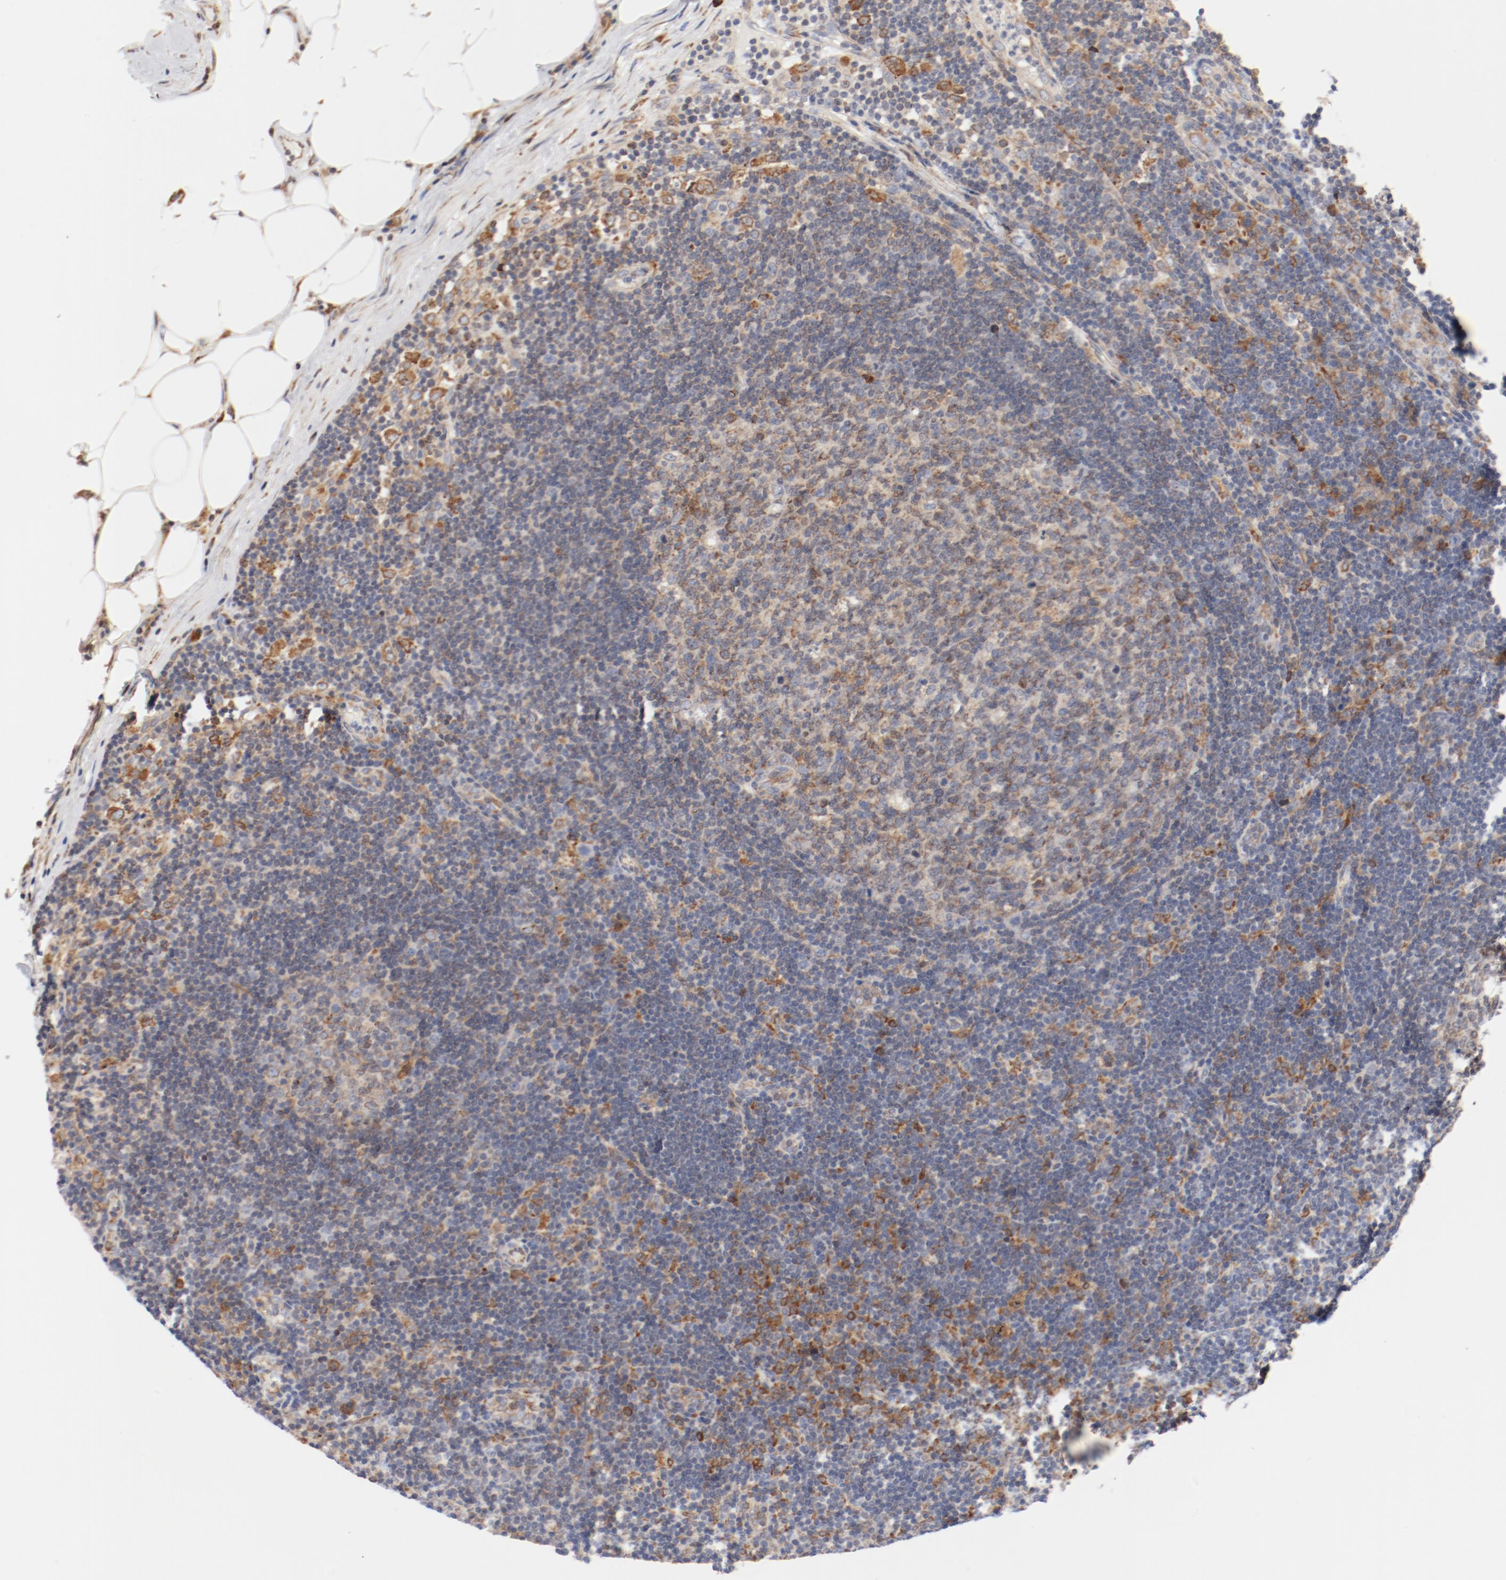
{"staining": {"intensity": "moderate", "quantity": "25%-75%", "location": "cytoplasmic/membranous"}, "tissue": "lymph node", "cell_type": "Germinal center cells", "image_type": "normal", "snomed": [{"axis": "morphology", "description": "Normal tissue, NOS"}, {"axis": "morphology", "description": "Squamous cell carcinoma, metastatic, NOS"}, {"axis": "topography", "description": "Lymph node"}], "caption": "Germinal center cells reveal moderate cytoplasmic/membranous staining in approximately 25%-75% of cells in unremarkable lymph node.", "gene": "PDPK1", "patient": {"sex": "female", "age": 53}}